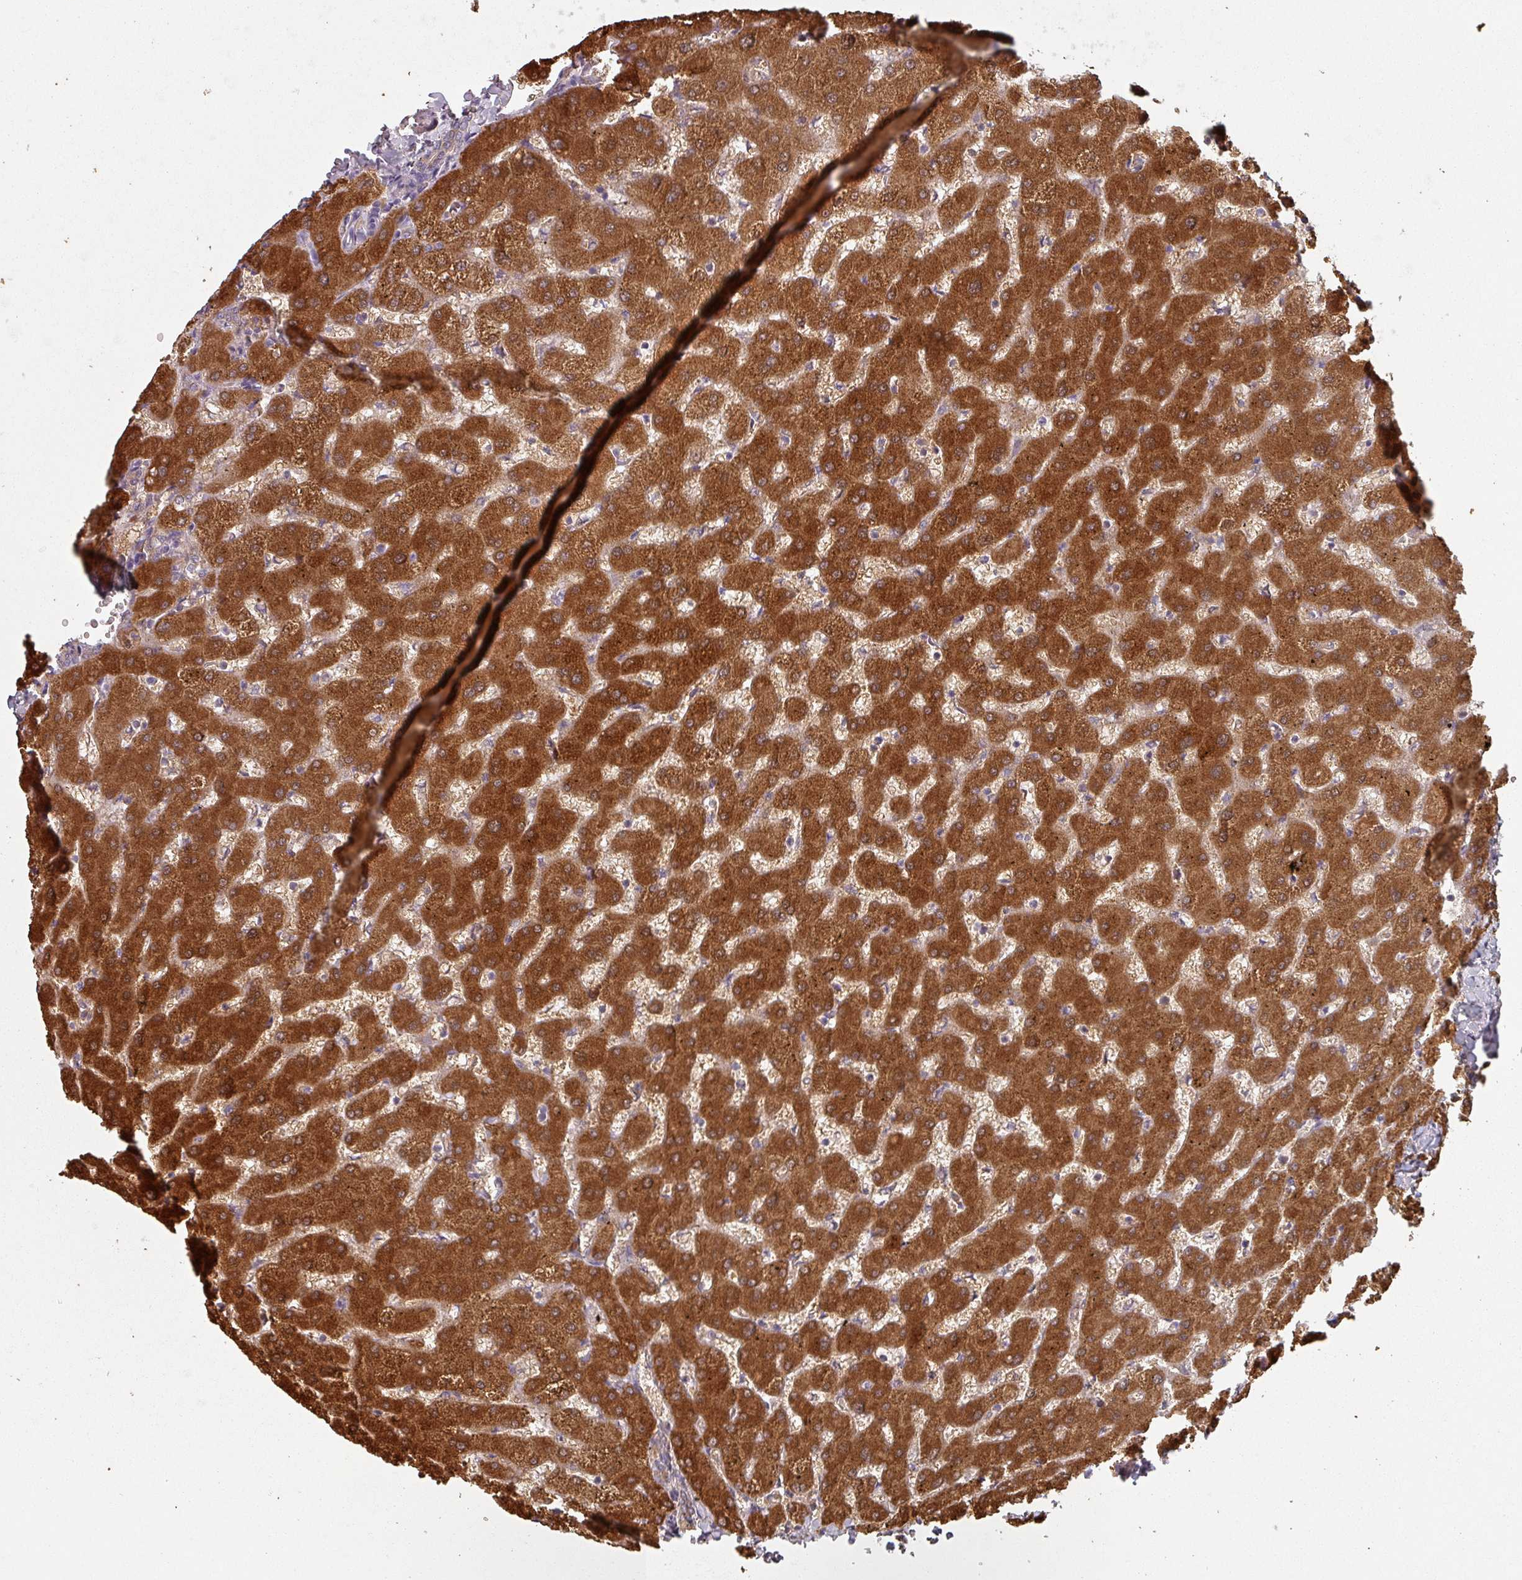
{"staining": {"intensity": "negative", "quantity": "none", "location": "none"}, "tissue": "liver", "cell_type": "Cholangiocytes", "image_type": "normal", "snomed": [{"axis": "morphology", "description": "Normal tissue, NOS"}, {"axis": "topography", "description": "Liver"}], "caption": "High power microscopy photomicrograph of an IHC image of normal liver, revealing no significant positivity in cholangiocytes. The staining was performed using DAB (3,3'-diaminobenzidine) to visualize the protein expression in brown, while the nuclei were stained in blue with hematoxylin (Magnification: 20x).", "gene": "GSTA1", "patient": {"sex": "female", "age": 63}}